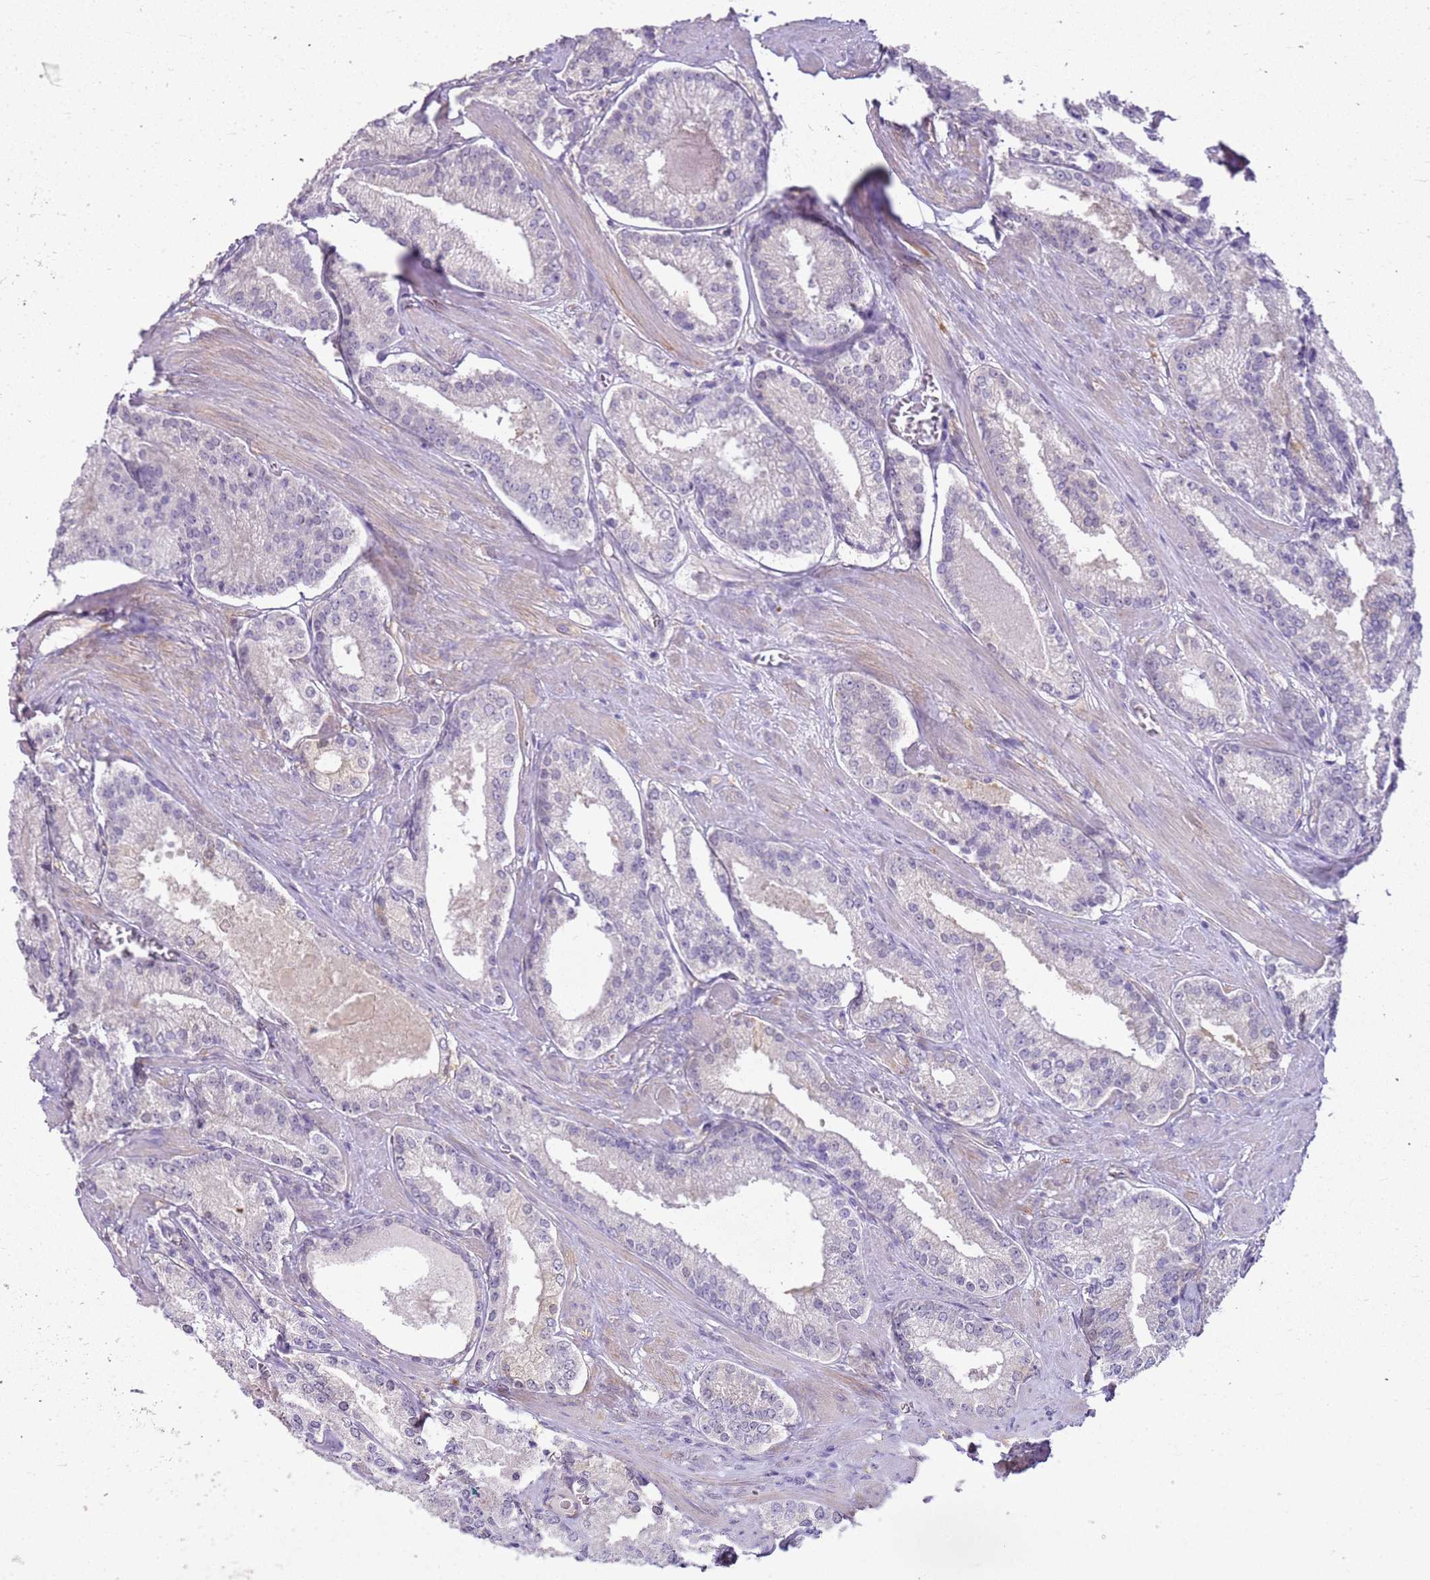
{"staining": {"intensity": "negative", "quantity": "none", "location": "none"}, "tissue": "prostate cancer", "cell_type": "Tumor cells", "image_type": "cancer", "snomed": [{"axis": "morphology", "description": "Adenocarcinoma, Low grade"}, {"axis": "topography", "description": "Prostate"}], "caption": "Immunohistochemistry (IHC) of prostate adenocarcinoma (low-grade) exhibits no staining in tumor cells. (DAB (3,3'-diaminobenzidine) IHC visualized using brightfield microscopy, high magnification).", "gene": "HSPB1", "patient": {"sex": "male", "age": 54}}